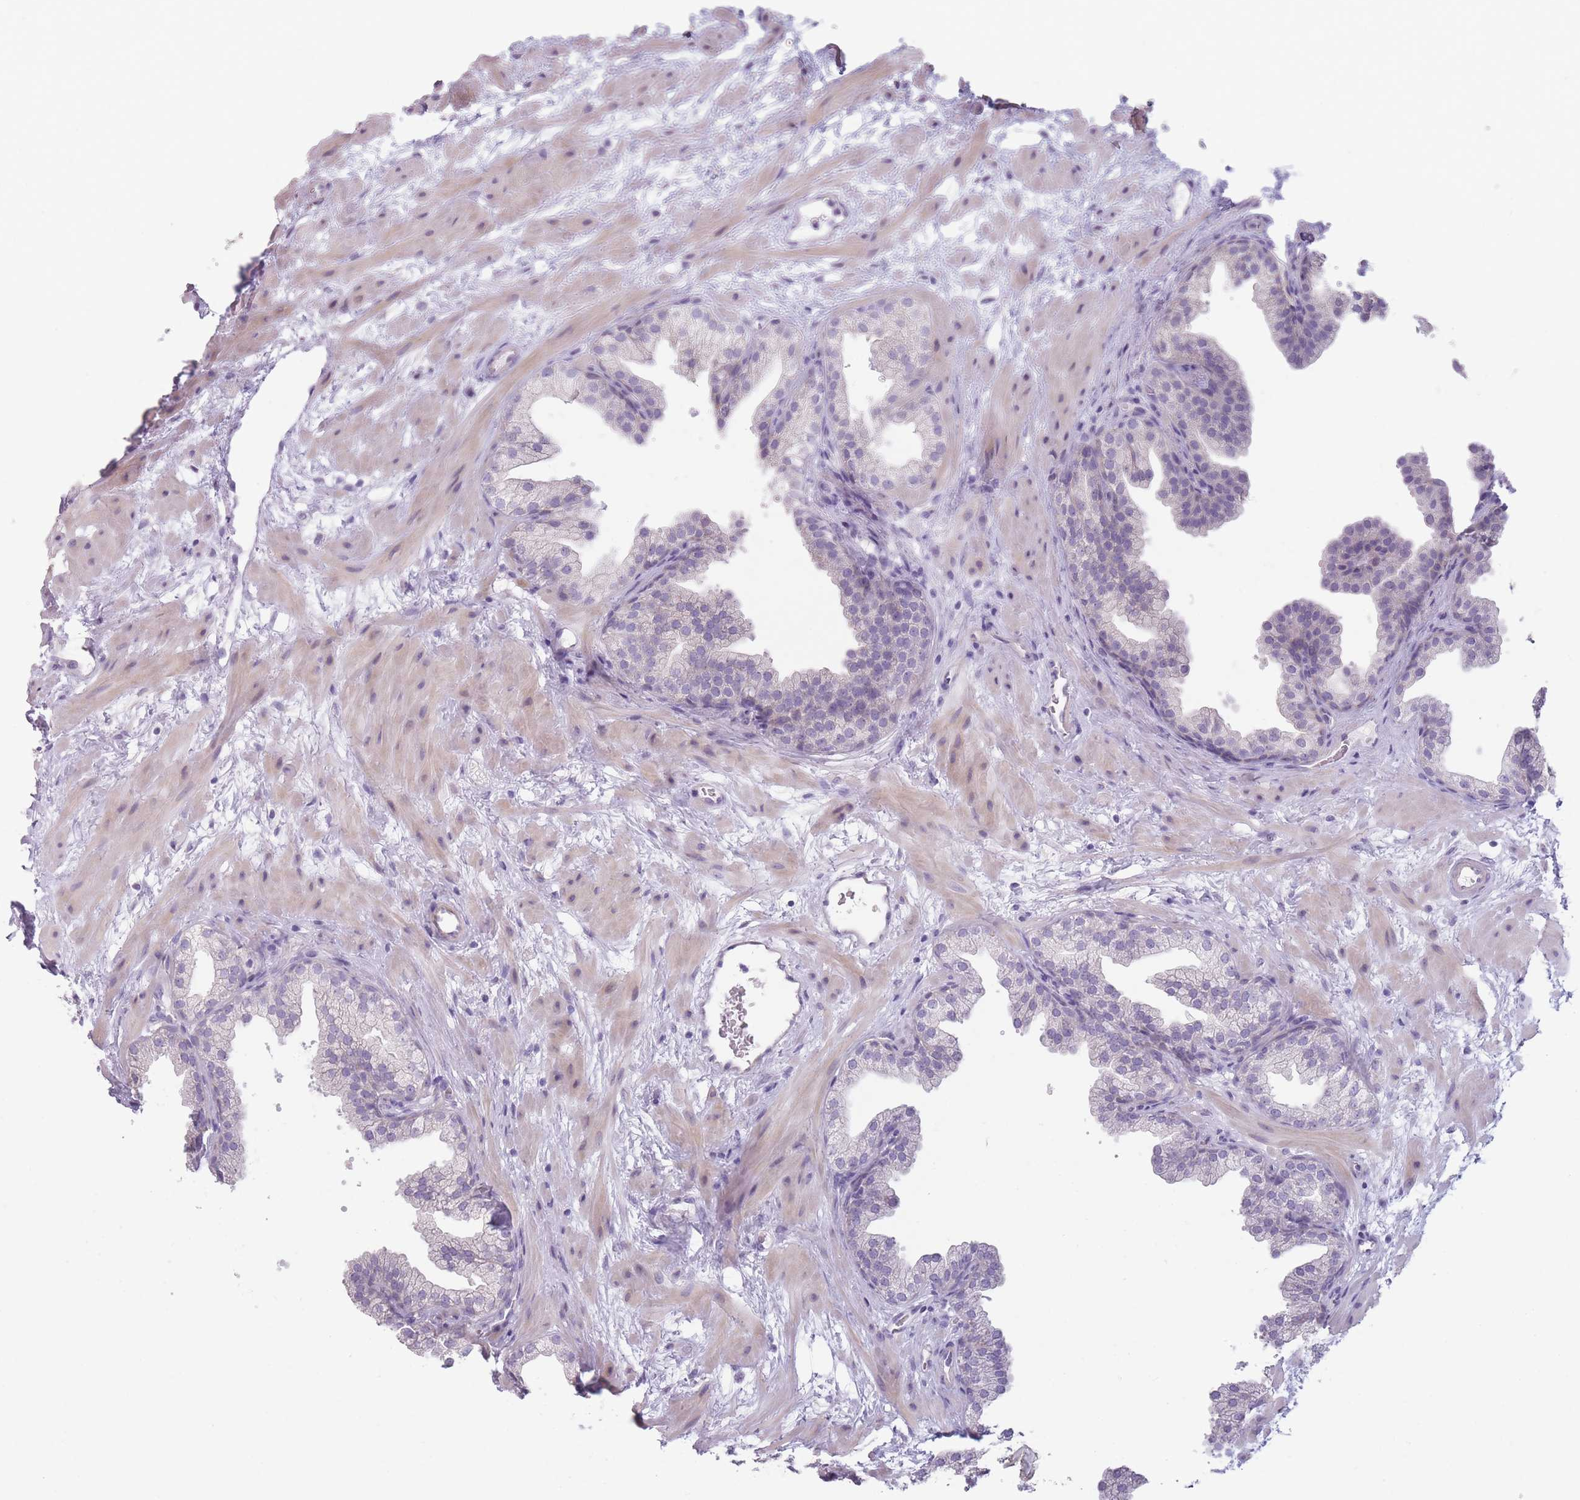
{"staining": {"intensity": "negative", "quantity": "none", "location": "none"}, "tissue": "prostate", "cell_type": "Glandular cells", "image_type": "normal", "snomed": [{"axis": "morphology", "description": "Normal tissue, NOS"}, {"axis": "topography", "description": "Prostate"}], "caption": "A photomicrograph of prostate stained for a protein demonstrates no brown staining in glandular cells.", "gene": "TMEM236", "patient": {"sex": "male", "age": 37}}